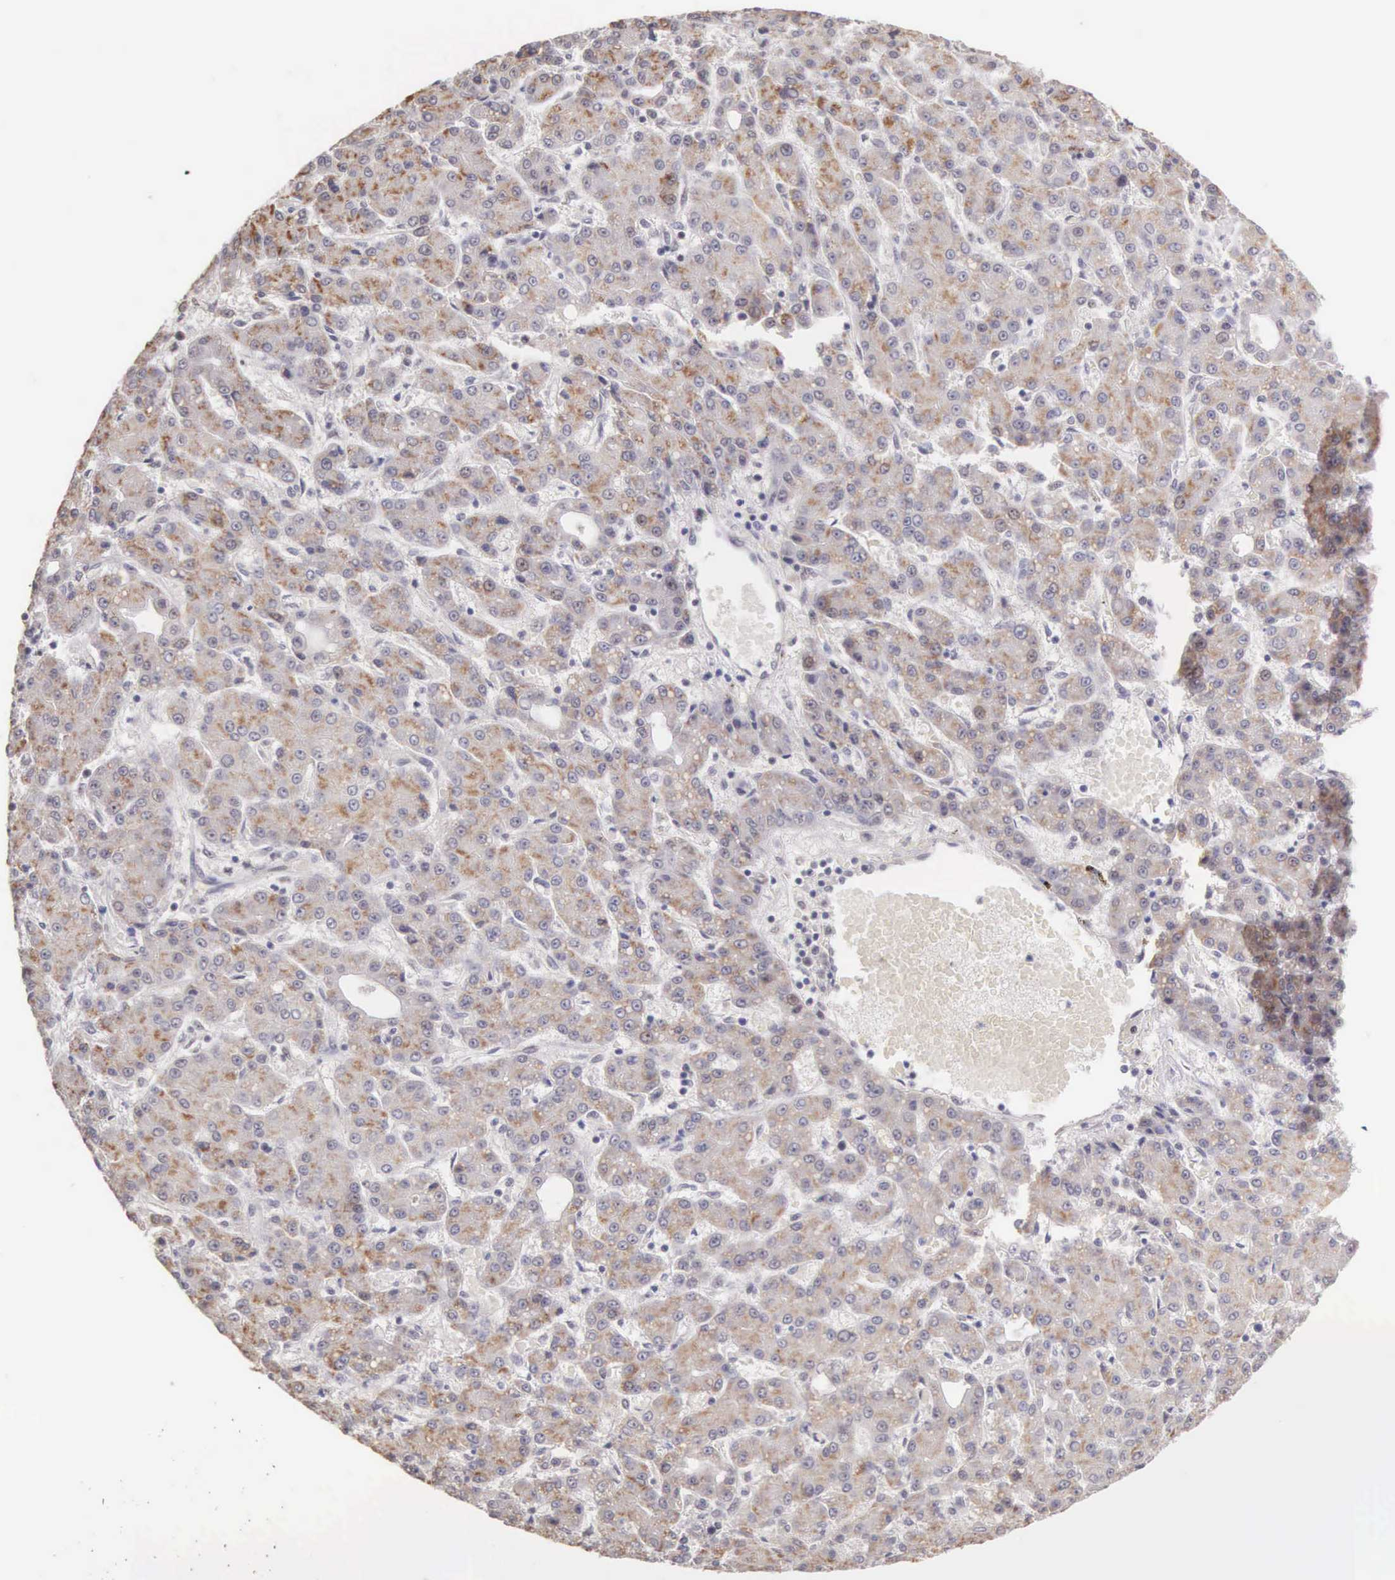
{"staining": {"intensity": "moderate", "quantity": "25%-75%", "location": "cytoplasmic/membranous"}, "tissue": "liver cancer", "cell_type": "Tumor cells", "image_type": "cancer", "snomed": [{"axis": "morphology", "description": "Carcinoma, Hepatocellular, NOS"}, {"axis": "topography", "description": "Liver"}], "caption": "The immunohistochemical stain labels moderate cytoplasmic/membranous staining in tumor cells of liver cancer (hepatocellular carcinoma) tissue.", "gene": "HMGXB4", "patient": {"sex": "male", "age": 69}}